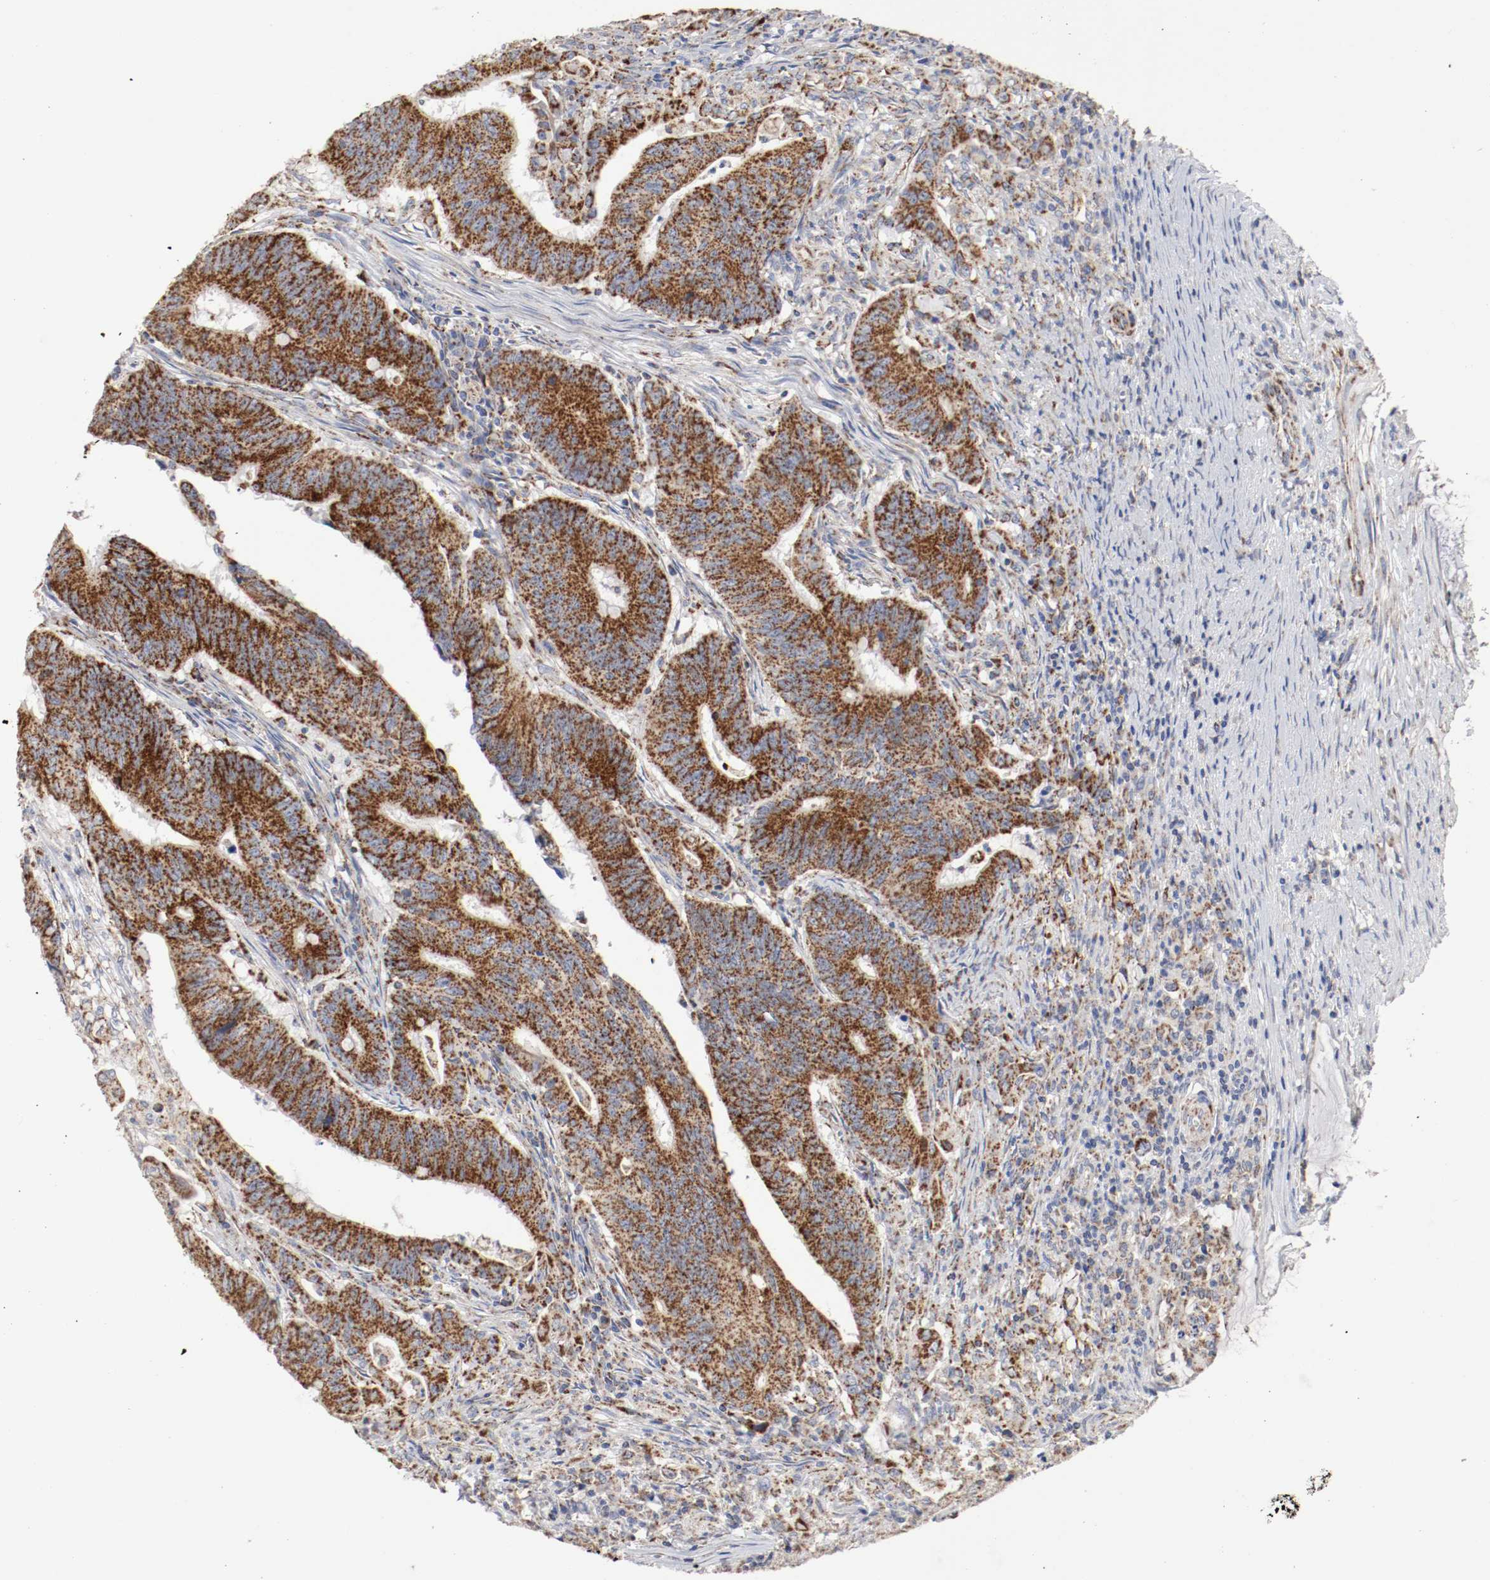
{"staining": {"intensity": "strong", "quantity": ">75%", "location": "cytoplasmic/membranous"}, "tissue": "colorectal cancer", "cell_type": "Tumor cells", "image_type": "cancer", "snomed": [{"axis": "morphology", "description": "Adenocarcinoma, NOS"}, {"axis": "topography", "description": "Colon"}], "caption": "Human colorectal cancer (adenocarcinoma) stained with a brown dye displays strong cytoplasmic/membranous positive staining in about >75% of tumor cells.", "gene": "AFG3L2", "patient": {"sex": "male", "age": 45}}